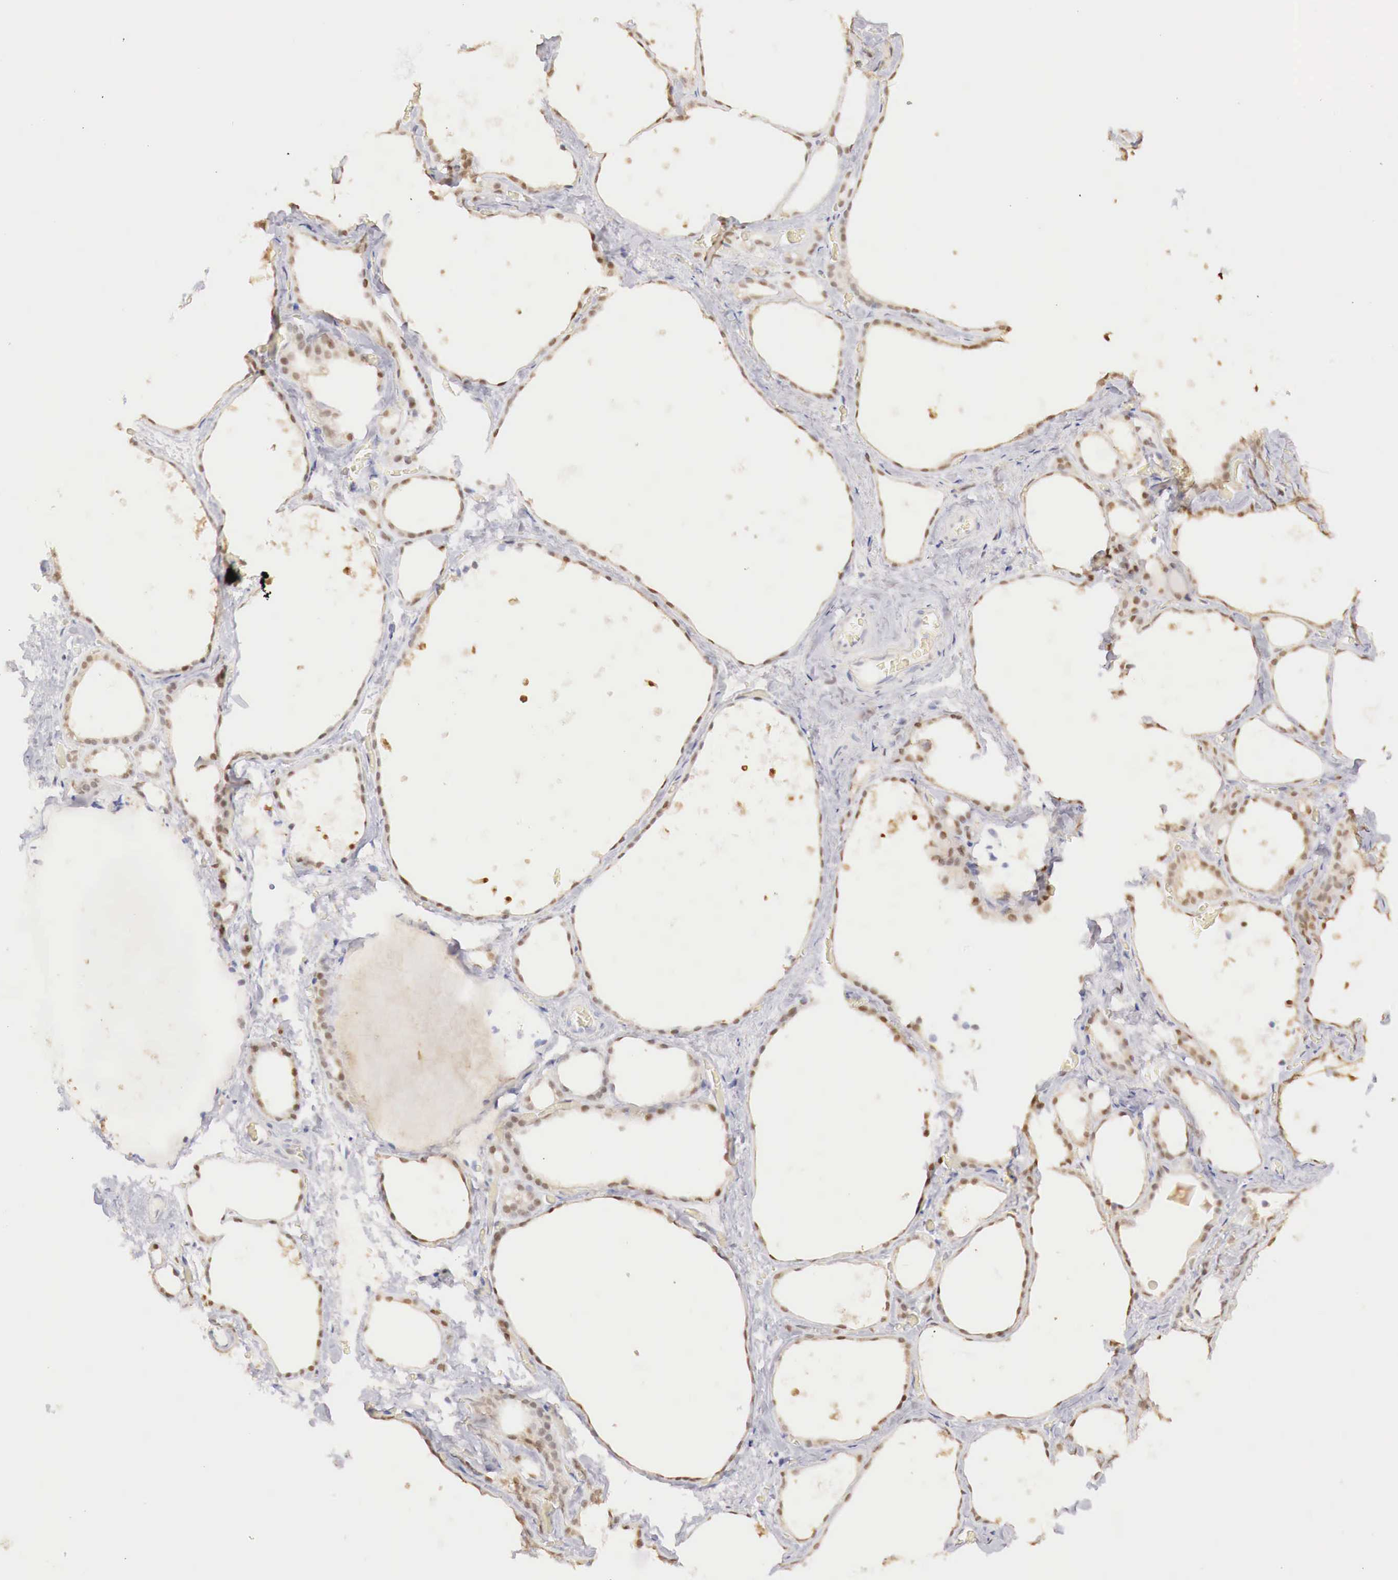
{"staining": {"intensity": "moderate", "quantity": "25%-75%", "location": "nuclear"}, "tissue": "thyroid gland", "cell_type": "Glandular cells", "image_type": "normal", "snomed": [{"axis": "morphology", "description": "Normal tissue, NOS"}, {"axis": "topography", "description": "Thyroid gland"}], "caption": "Immunohistochemistry (IHC) image of normal thyroid gland: thyroid gland stained using immunohistochemistry demonstrates medium levels of moderate protein expression localized specifically in the nuclear of glandular cells, appearing as a nuclear brown color.", "gene": "UBA1", "patient": {"sex": "male", "age": 76}}